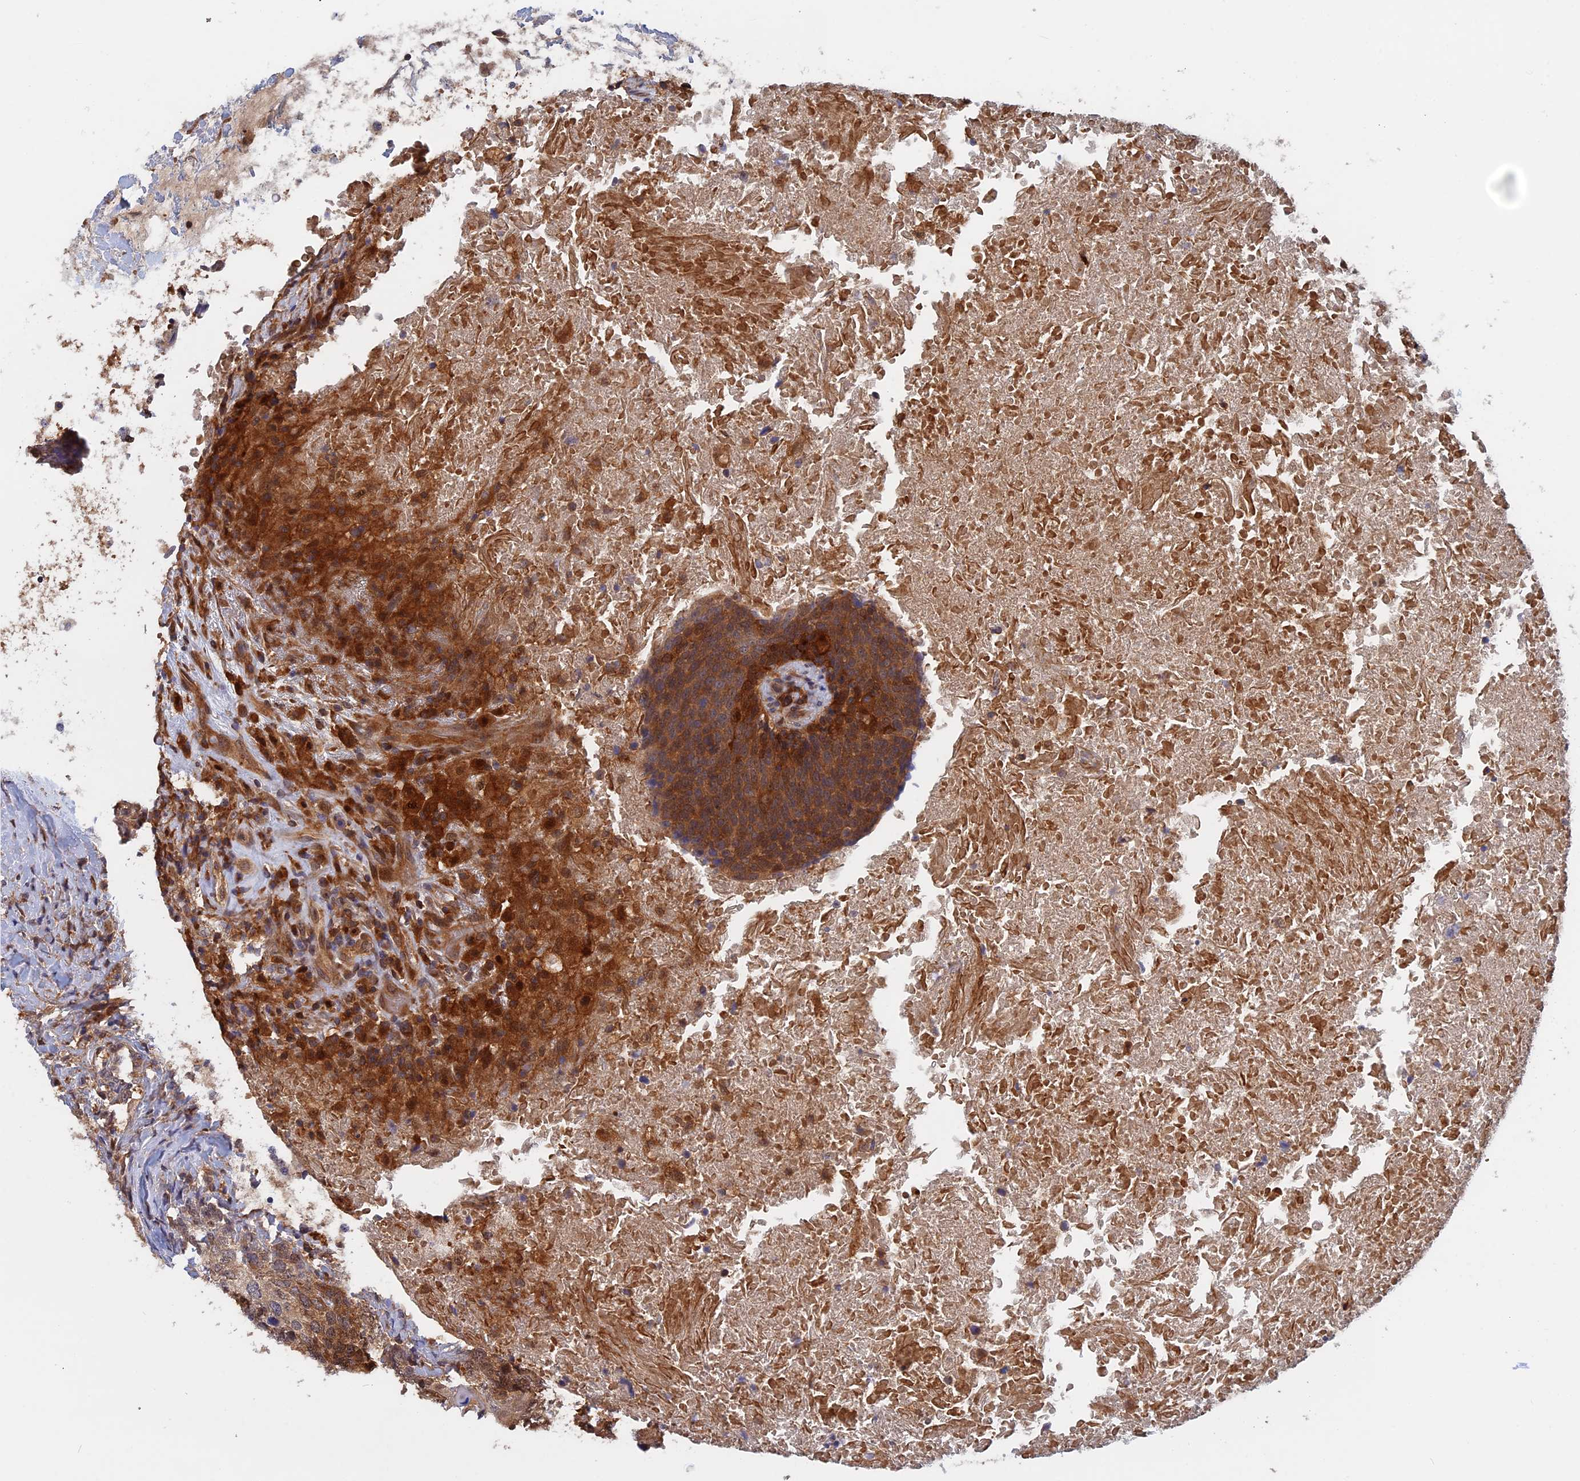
{"staining": {"intensity": "moderate", "quantity": ">75%", "location": "cytoplasmic/membranous"}, "tissue": "head and neck cancer", "cell_type": "Tumor cells", "image_type": "cancer", "snomed": [{"axis": "morphology", "description": "Squamous cell carcinoma, NOS"}, {"axis": "morphology", "description": "Squamous cell carcinoma, metastatic, NOS"}, {"axis": "topography", "description": "Lymph node"}, {"axis": "topography", "description": "Head-Neck"}], "caption": "Human head and neck cancer (squamous cell carcinoma) stained for a protein (brown) exhibits moderate cytoplasmic/membranous positive staining in about >75% of tumor cells.", "gene": "BLVRA", "patient": {"sex": "male", "age": 62}}